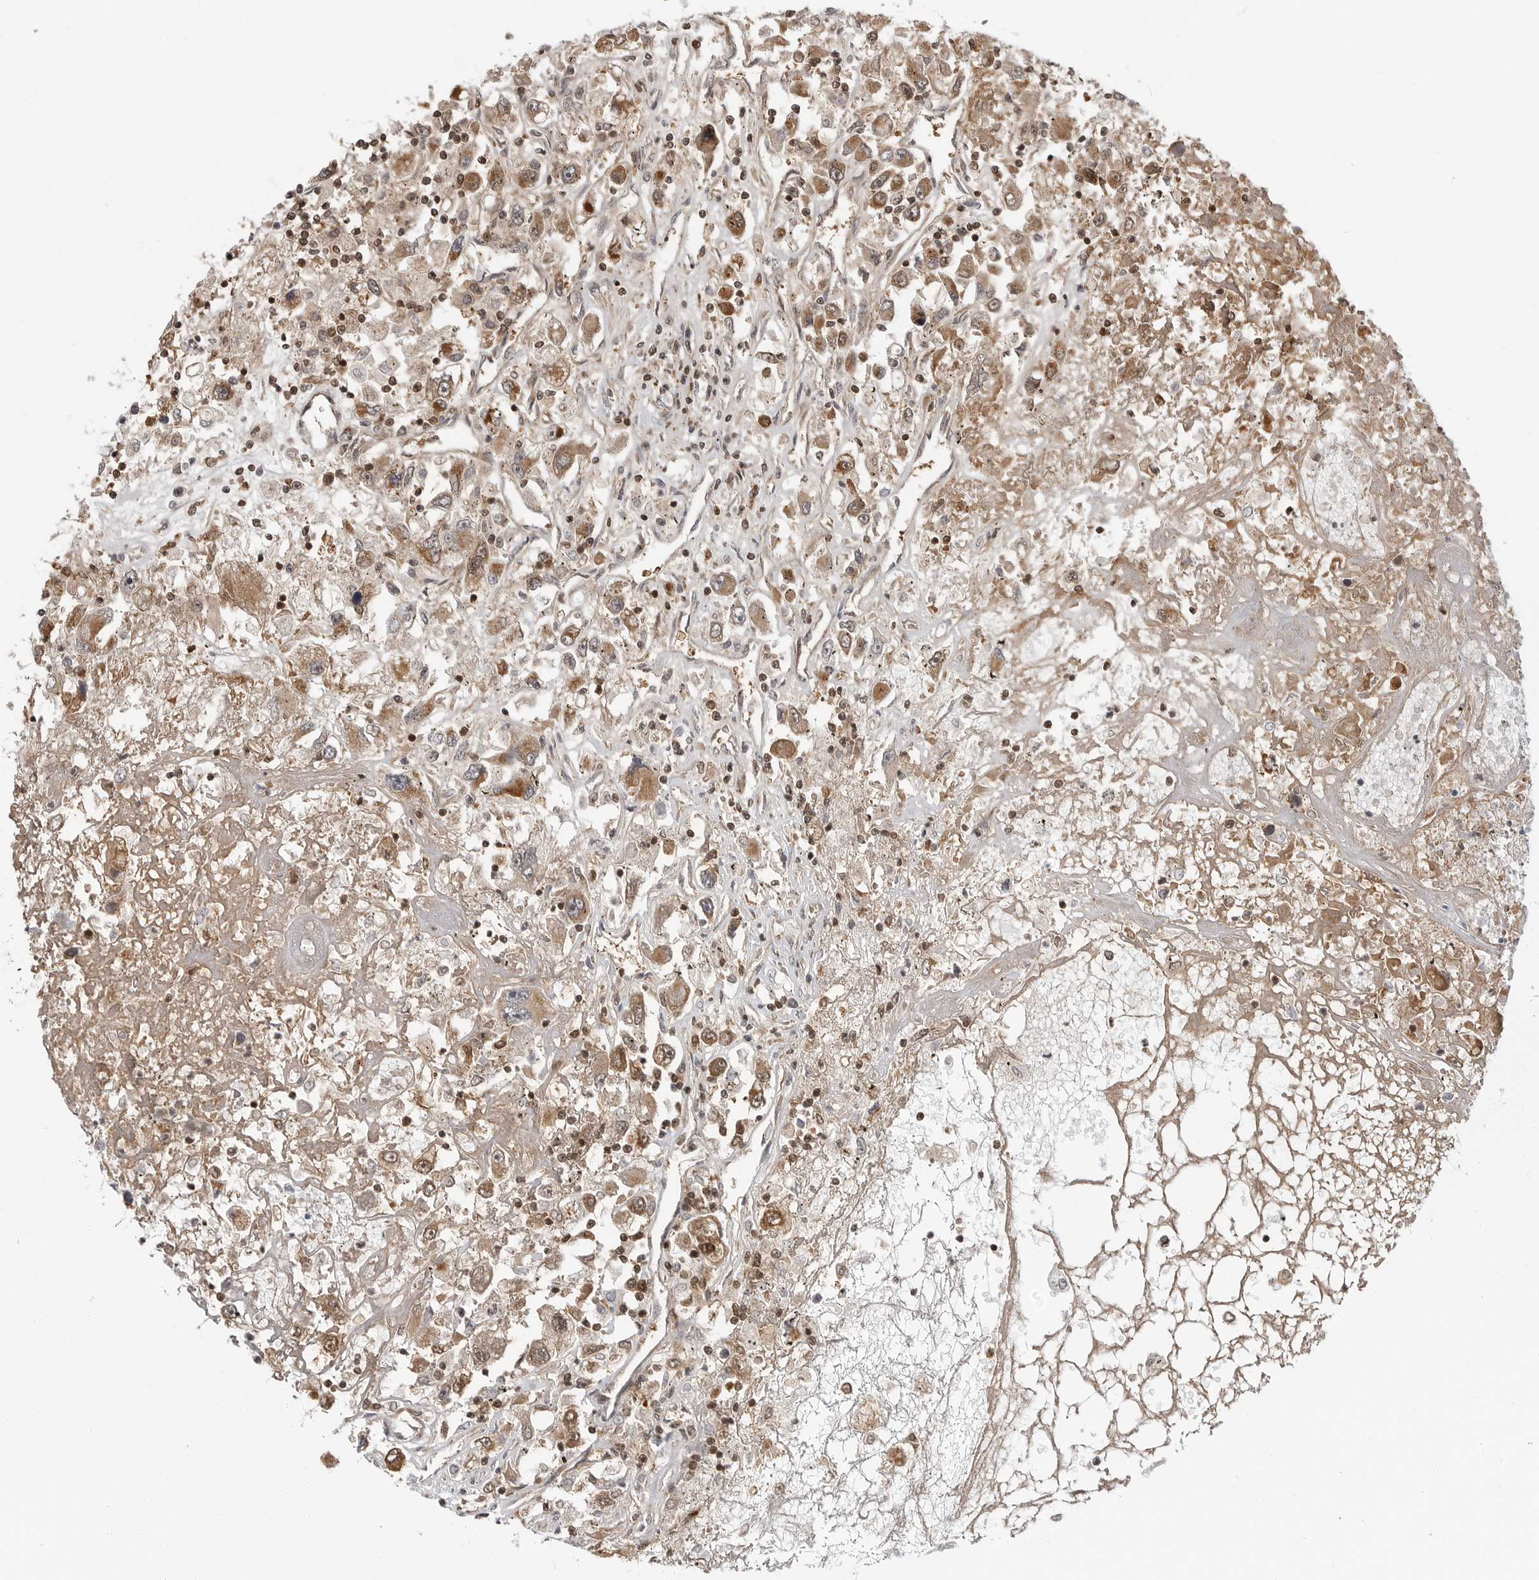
{"staining": {"intensity": "moderate", "quantity": ">75%", "location": "cytoplasmic/membranous"}, "tissue": "renal cancer", "cell_type": "Tumor cells", "image_type": "cancer", "snomed": [{"axis": "morphology", "description": "Adenocarcinoma, NOS"}, {"axis": "topography", "description": "Kidney"}], "caption": "High-magnification brightfield microscopy of renal cancer stained with DAB (3,3'-diaminobenzidine) (brown) and counterstained with hematoxylin (blue). tumor cells exhibit moderate cytoplasmic/membranous staining is seen in approximately>75% of cells. The staining was performed using DAB to visualize the protein expression in brown, while the nuclei were stained in blue with hematoxylin (Magnification: 20x).", "gene": "SZRD1", "patient": {"sex": "female", "age": 52}}